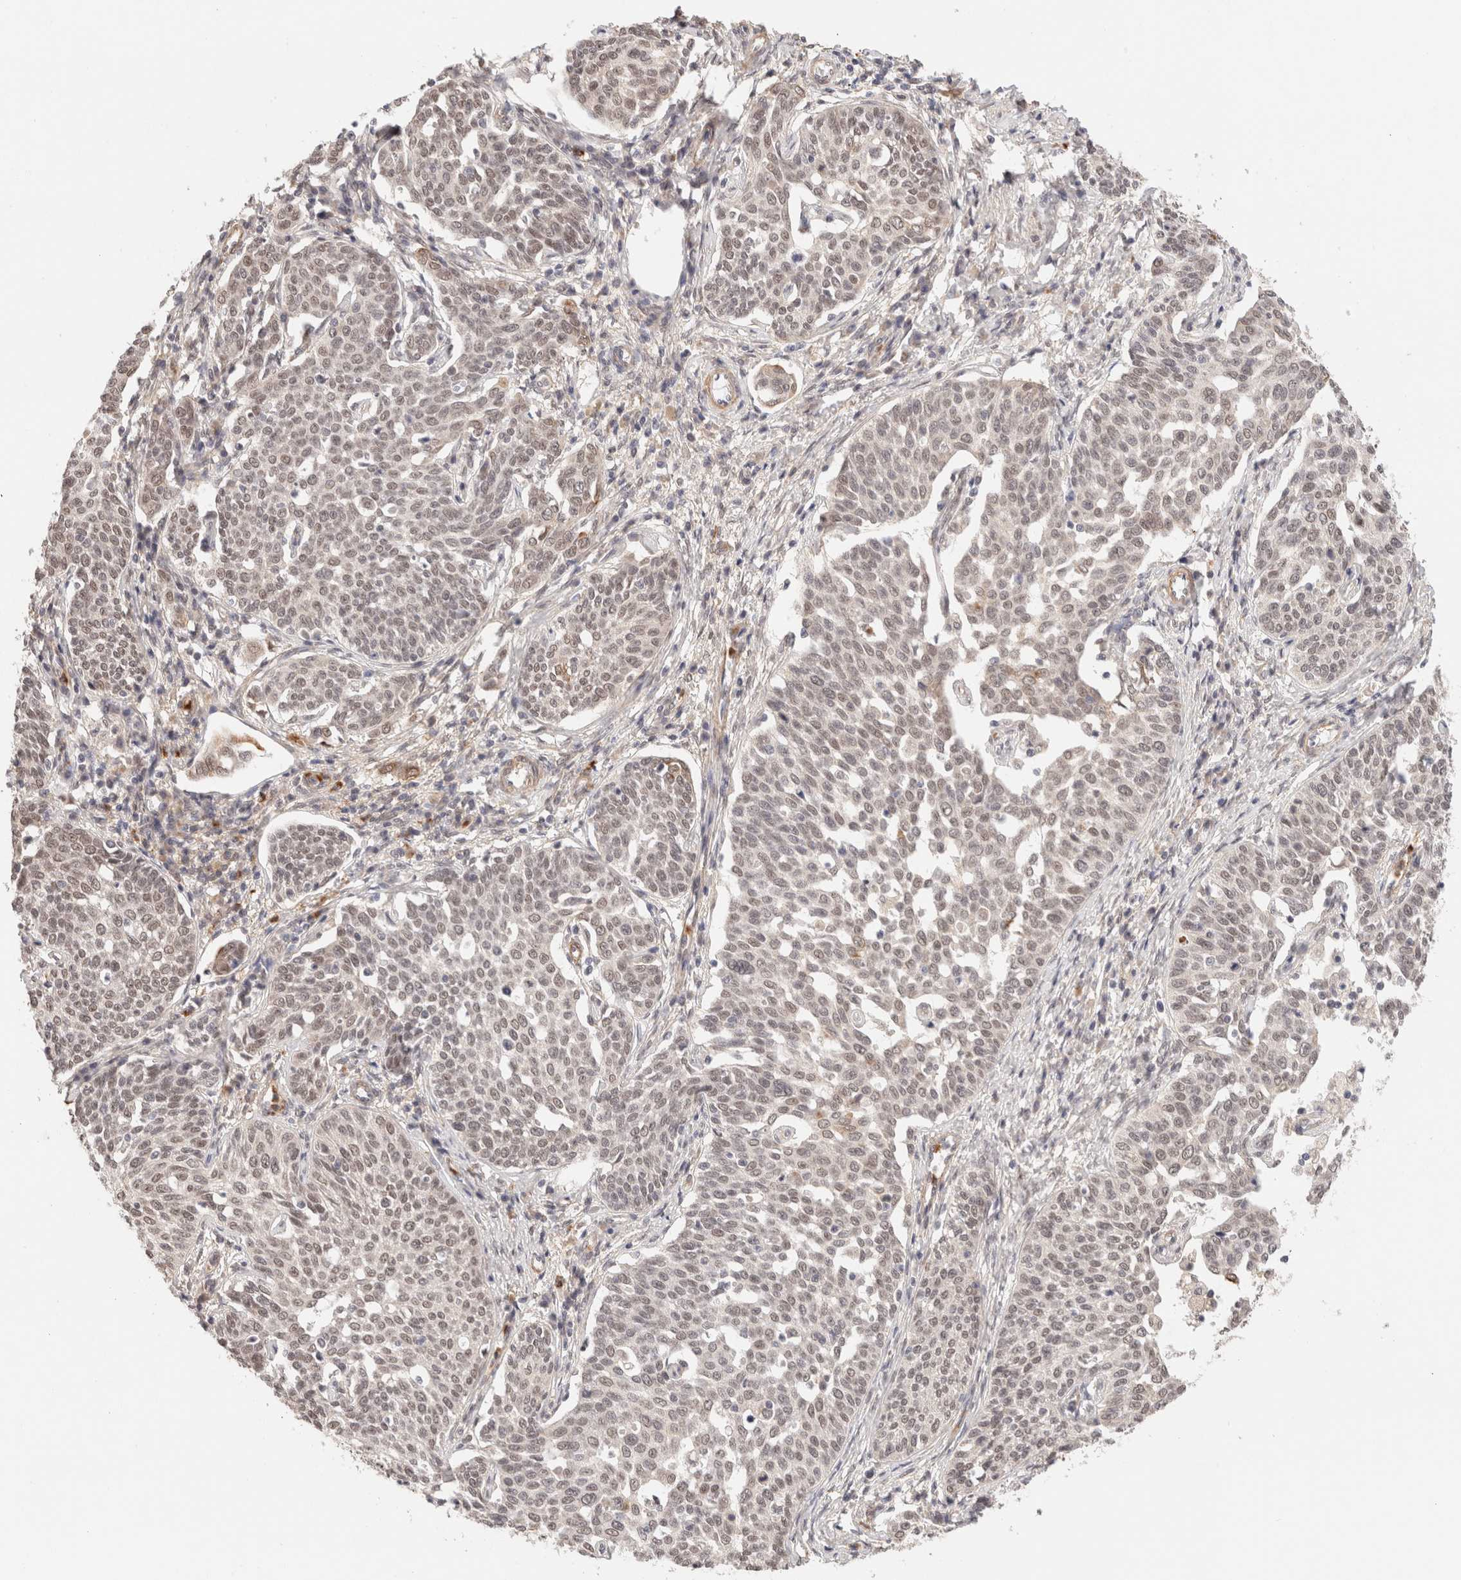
{"staining": {"intensity": "weak", "quantity": ">75%", "location": "nuclear"}, "tissue": "cervical cancer", "cell_type": "Tumor cells", "image_type": "cancer", "snomed": [{"axis": "morphology", "description": "Squamous cell carcinoma, NOS"}, {"axis": "topography", "description": "Cervix"}], "caption": "Protein staining of cervical cancer (squamous cell carcinoma) tissue demonstrates weak nuclear staining in approximately >75% of tumor cells.", "gene": "BRPF3", "patient": {"sex": "female", "age": 34}}